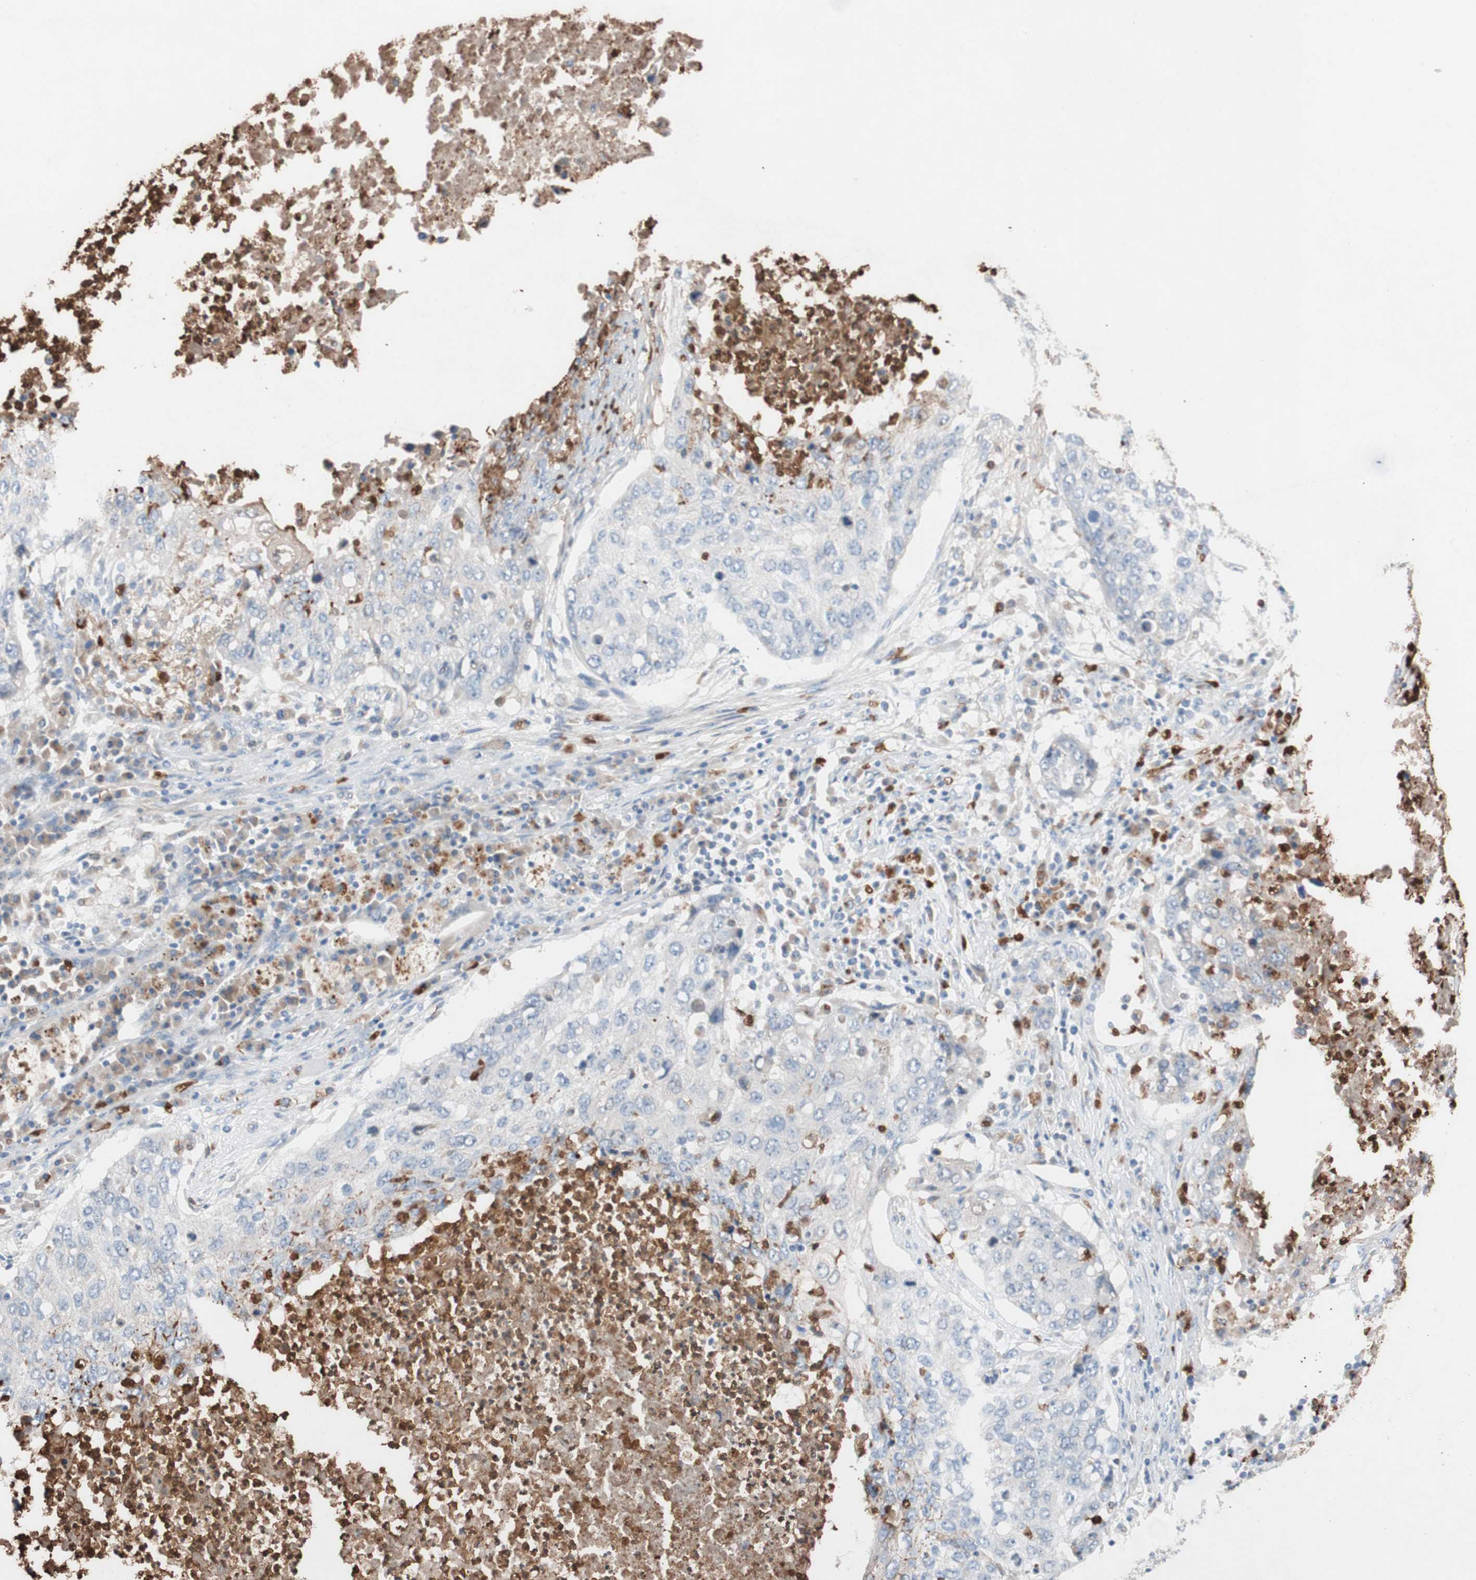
{"staining": {"intensity": "negative", "quantity": "none", "location": "none"}, "tissue": "lung cancer", "cell_type": "Tumor cells", "image_type": "cancer", "snomed": [{"axis": "morphology", "description": "Squamous cell carcinoma, NOS"}, {"axis": "topography", "description": "Lung"}], "caption": "Tumor cells show no significant protein expression in lung cancer (squamous cell carcinoma).", "gene": "CLEC4D", "patient": {"sex": "female", "age": 63}}